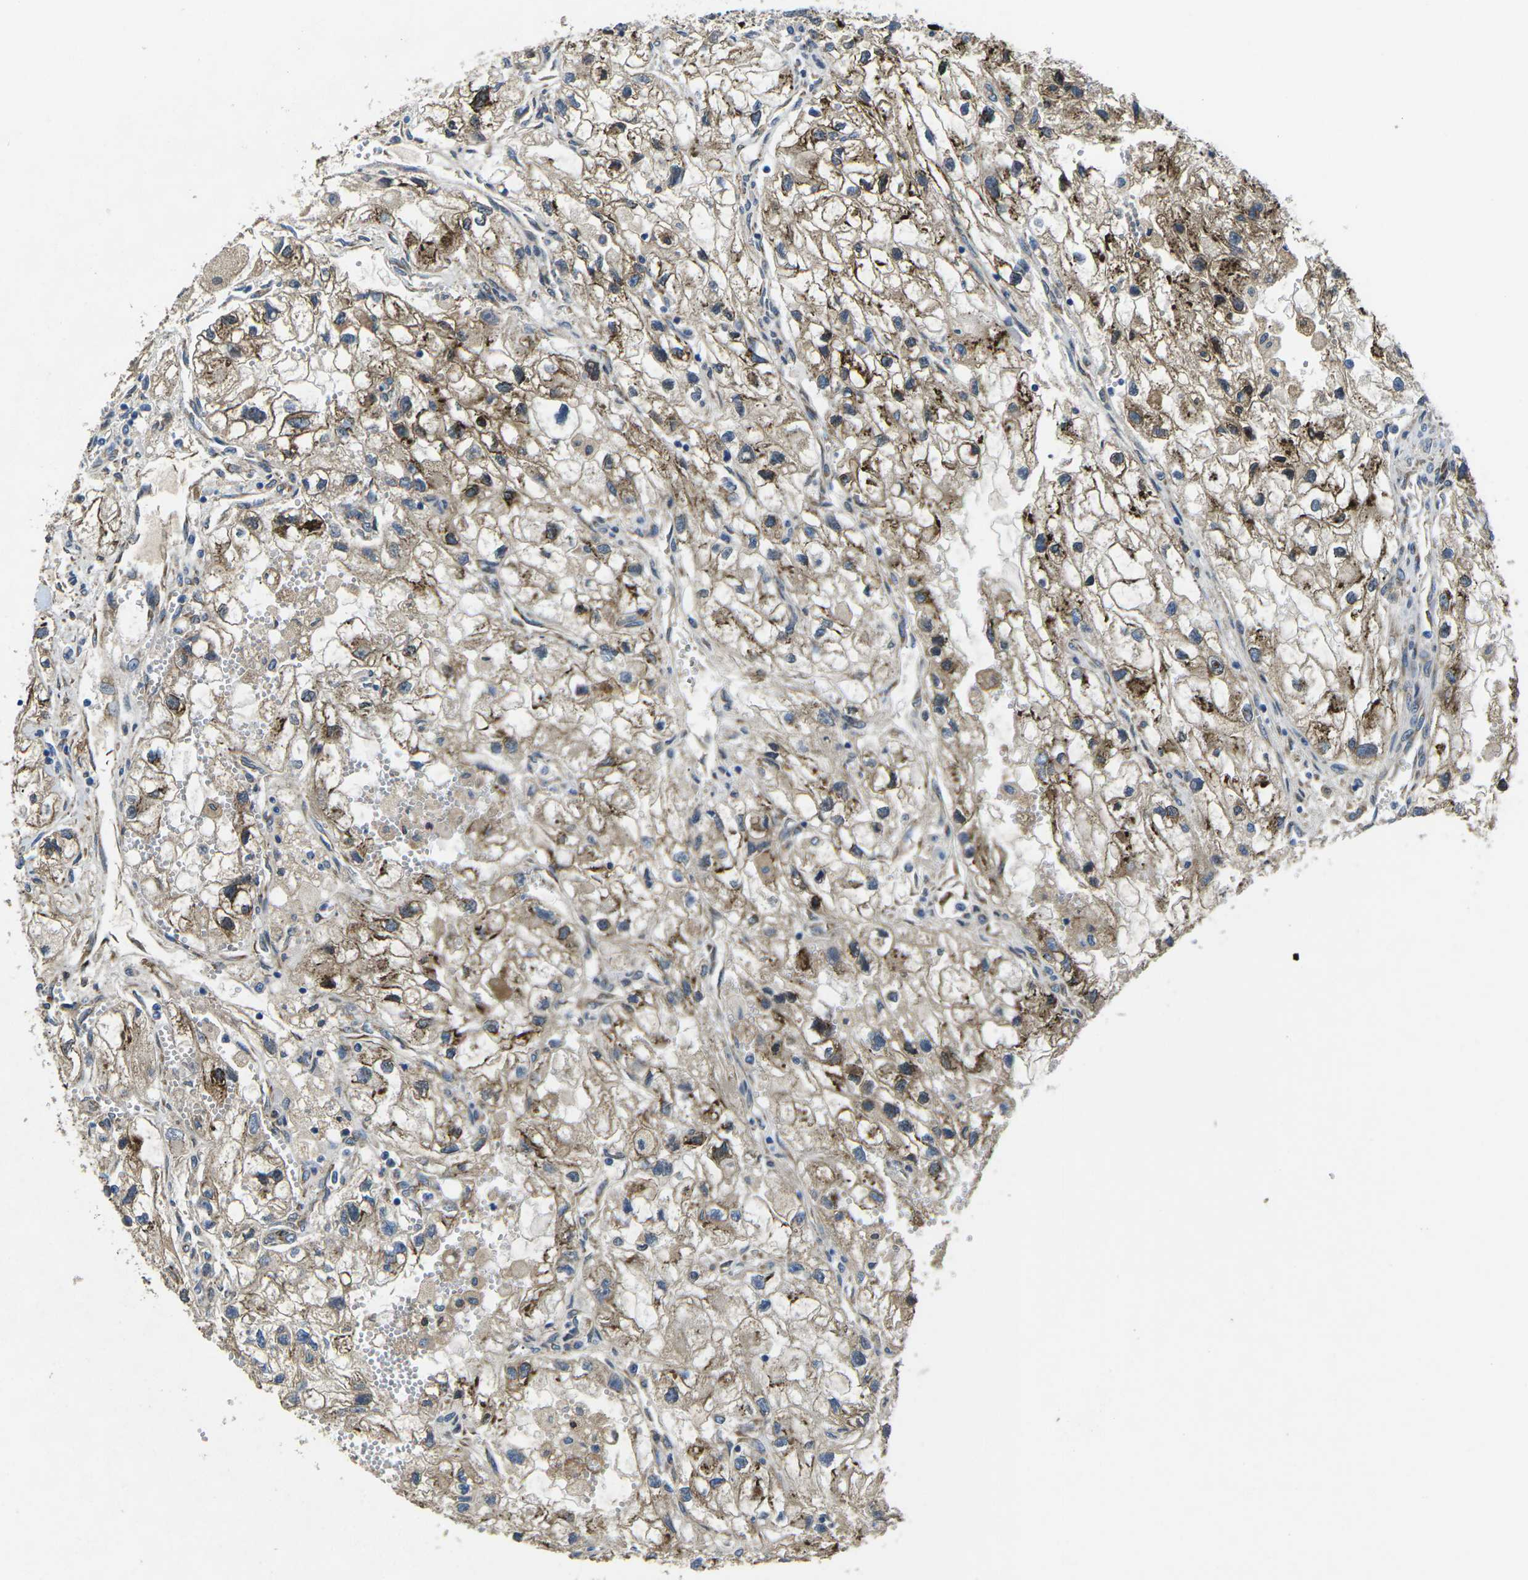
{"staining": {"intensity": "moderate", "quantity": ">75%", "location": "cytoplasmic/membranous"}, "tissue": "renal cancer", "cell_type": "Tumor cells", "image_type": "cancer", "snomed": [{"axis": "morphology", "description": "Adenocarcinoma, NOS"}, {"axis": "topography", "description": "Kidney"}], "caption": "Protein staining exhibits moderate cytoplasmic/membranous expression in approximately >75% of tumor cells in renal cancer.", "gene": "PDZD8", "patient": {"sex": "female", "age": 70}}